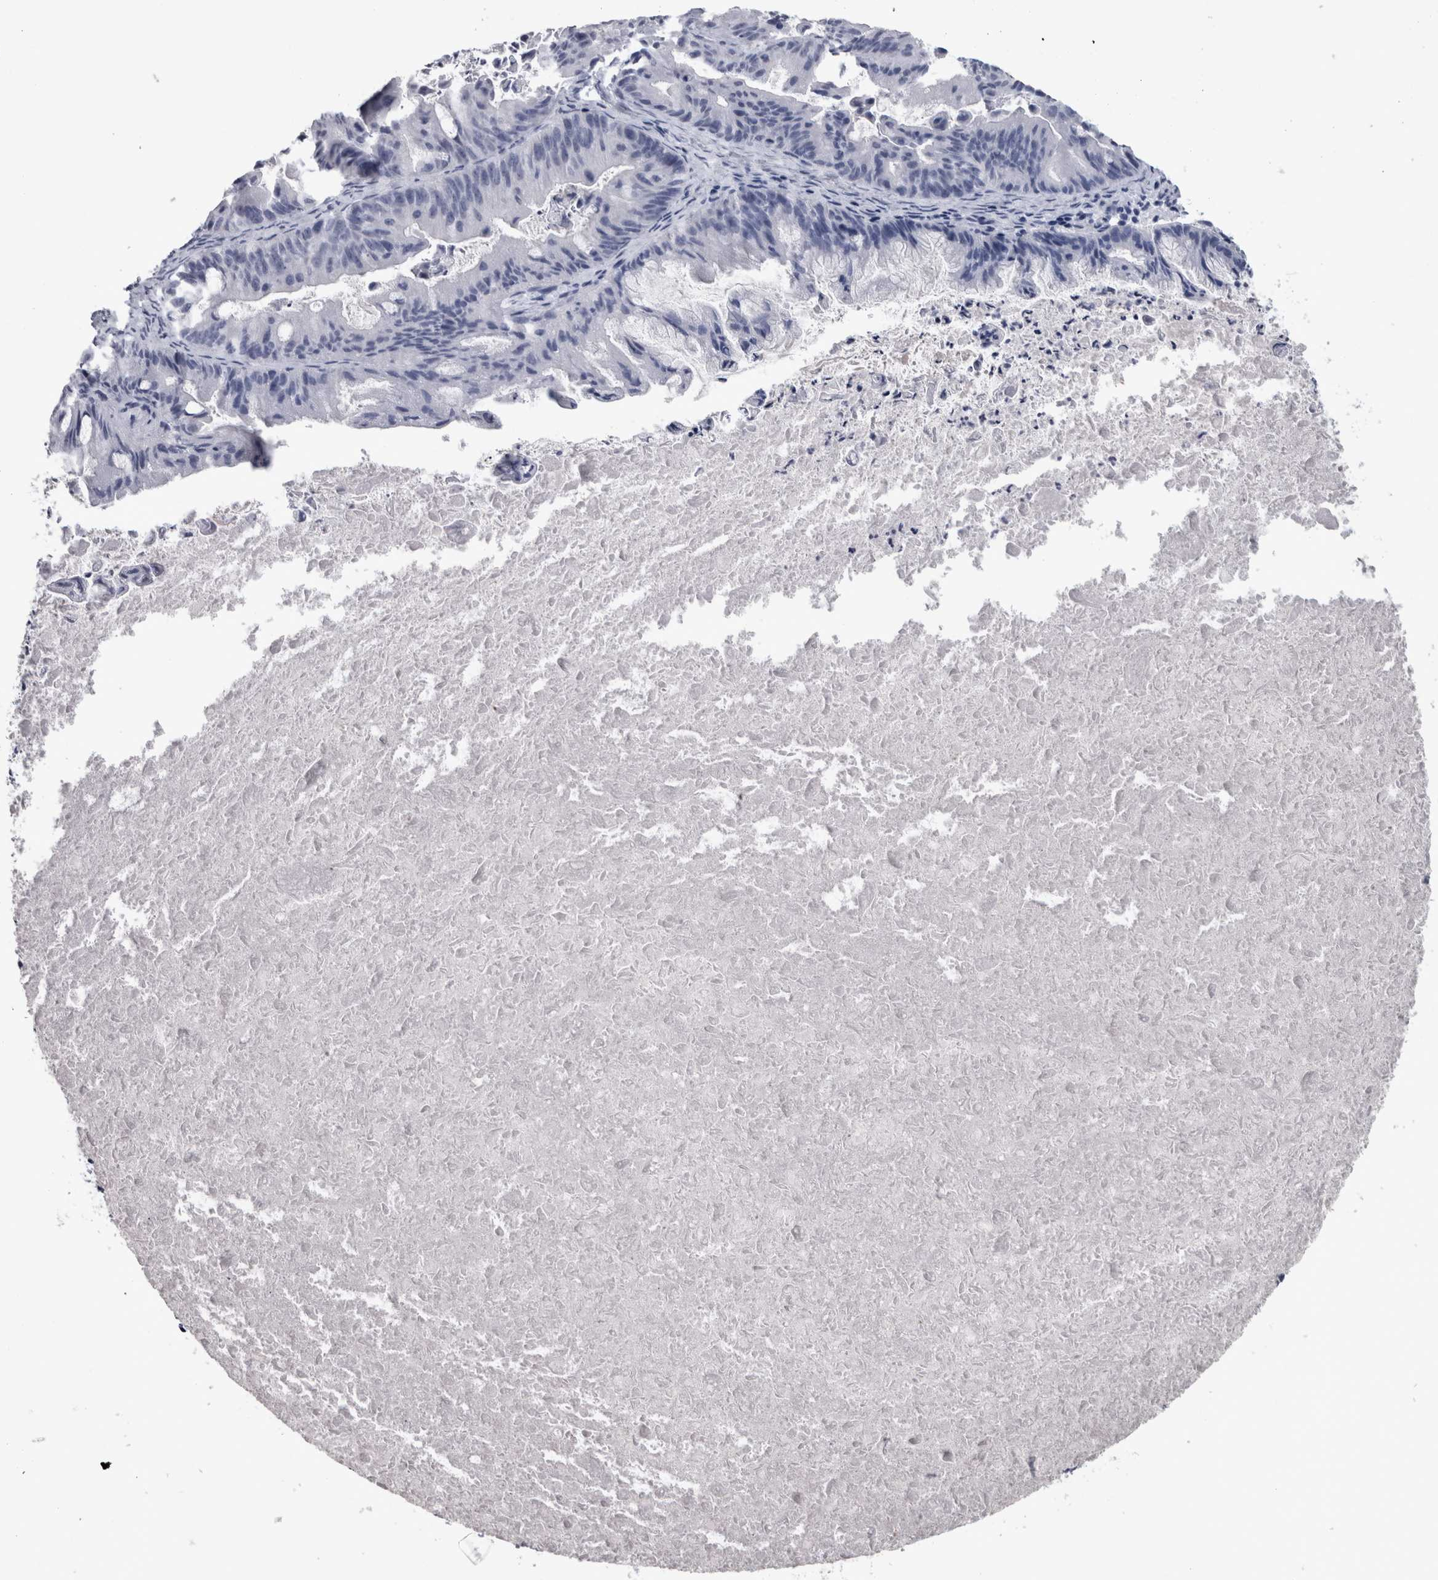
{"staining": {"intensity": "negative", "quantity": "none", "location": "none"}, "tissue": "ovarian cancer", "cell_type": "Tumor cells", "image_type": "cancer", "snomed": [{"axis": "morphology", "description": "Cystadenocarcinoma, mucinous, NOS"}, {"axis": "topography", "description": "Ovary"}], "caption": "The histopathology image reveals no significant expression in tumor cells of ovarian mucinous cystadenocarcinoma.", "gene": "PAX5", "patient": {"sex": "female", "age": 37}}